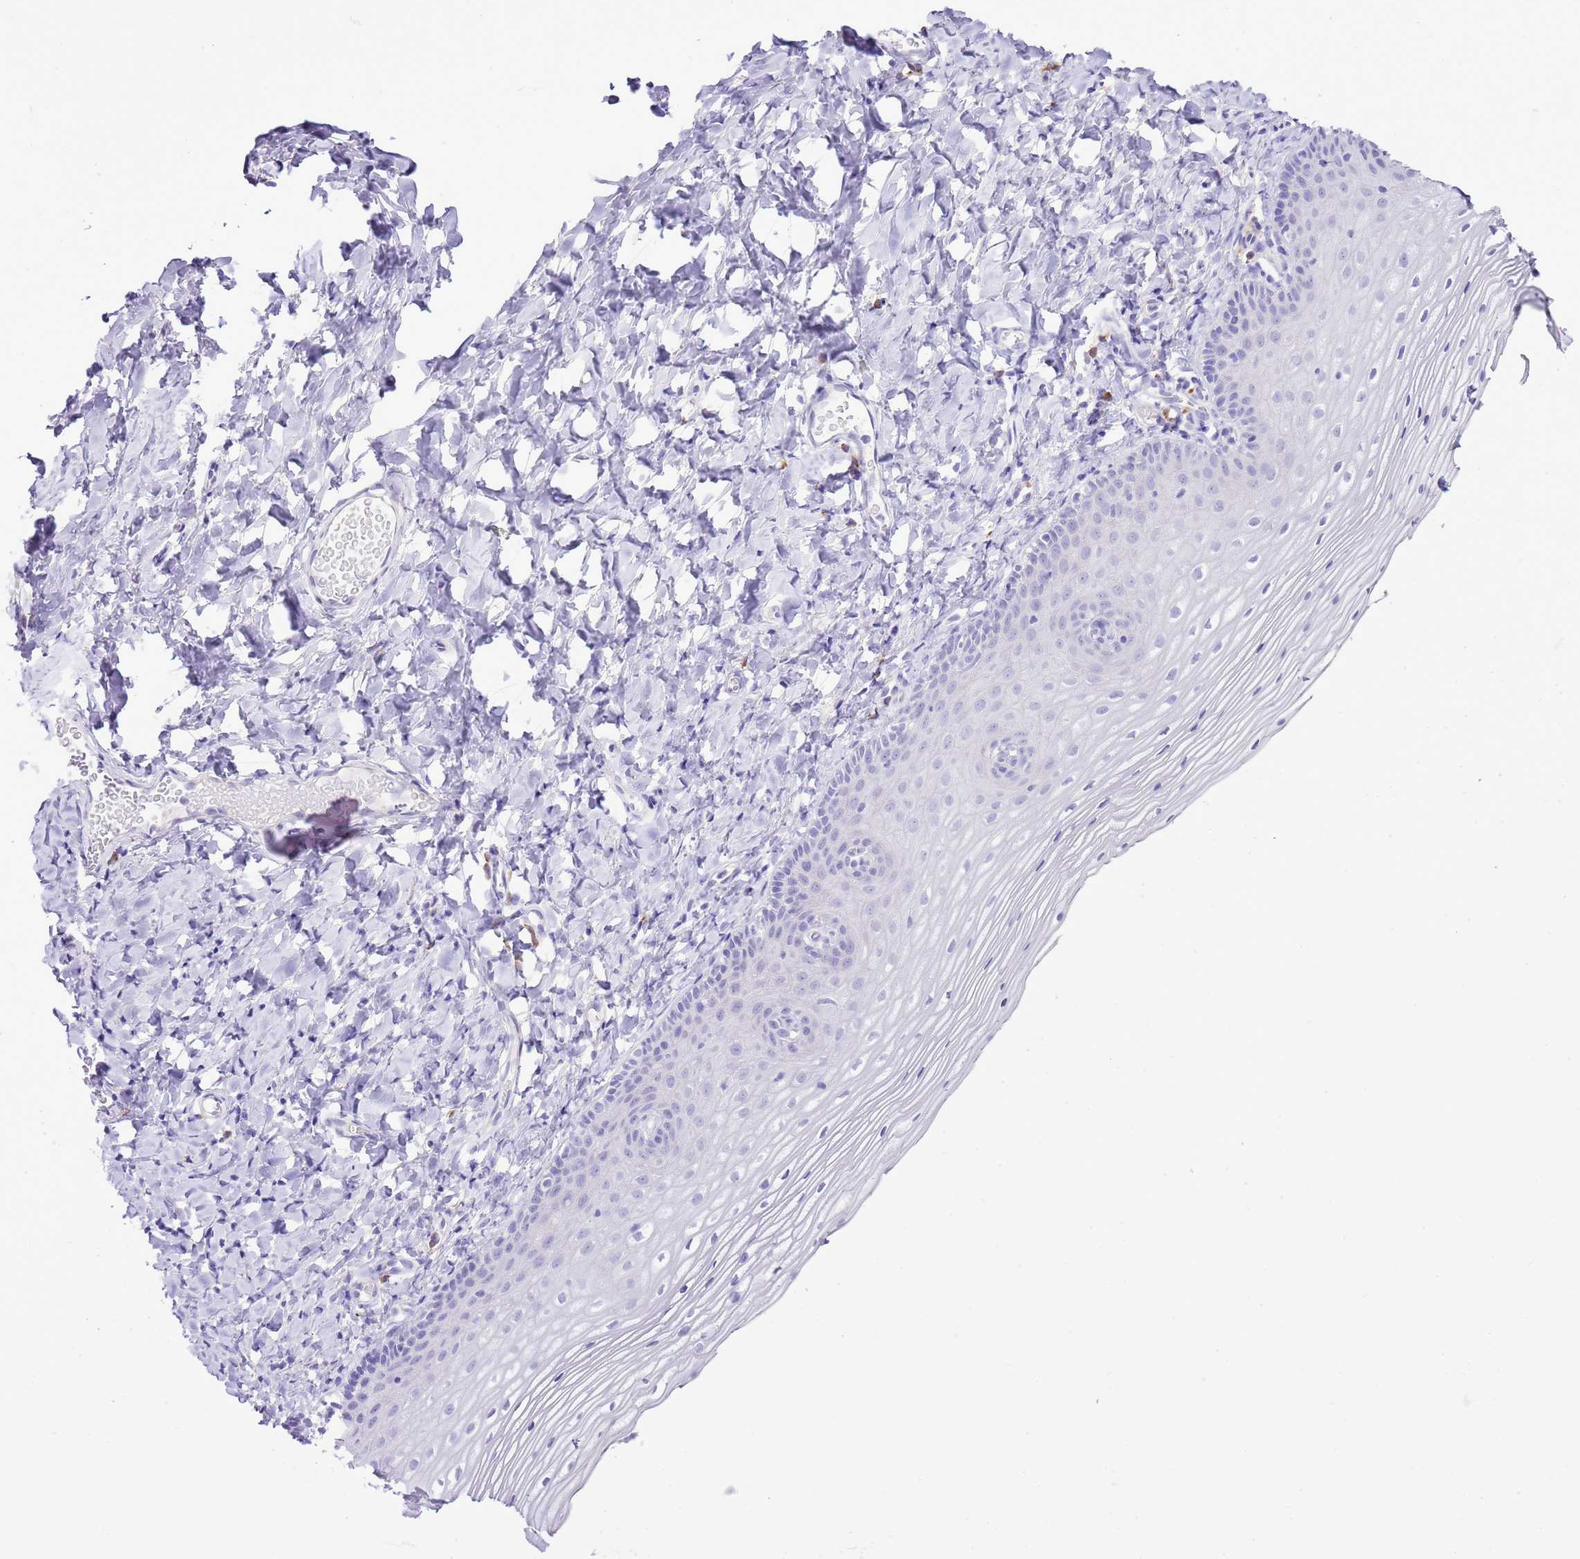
{"staining": {"intensity": "negative", "quantity": "none", "location": "none"}, "tissue": "vagina", "cell_type": "Squamous epithelial cells", "image_type": "normal", "snomed": [{"axis": "morphology", "description": "Normal tissue, NOS"}, {"axis": "topography", "description": "Vagina"}], "caption": "Immunohistochemistry image of benign human vagina stained for a protein (brown), which reveals no staining in squamous epithelial cells. (DAB immunohistochemistry visualized using brightfield microscopy, high magnification).", "gene": "AAR2", "patient": {"sex": "female", "age": 60}}